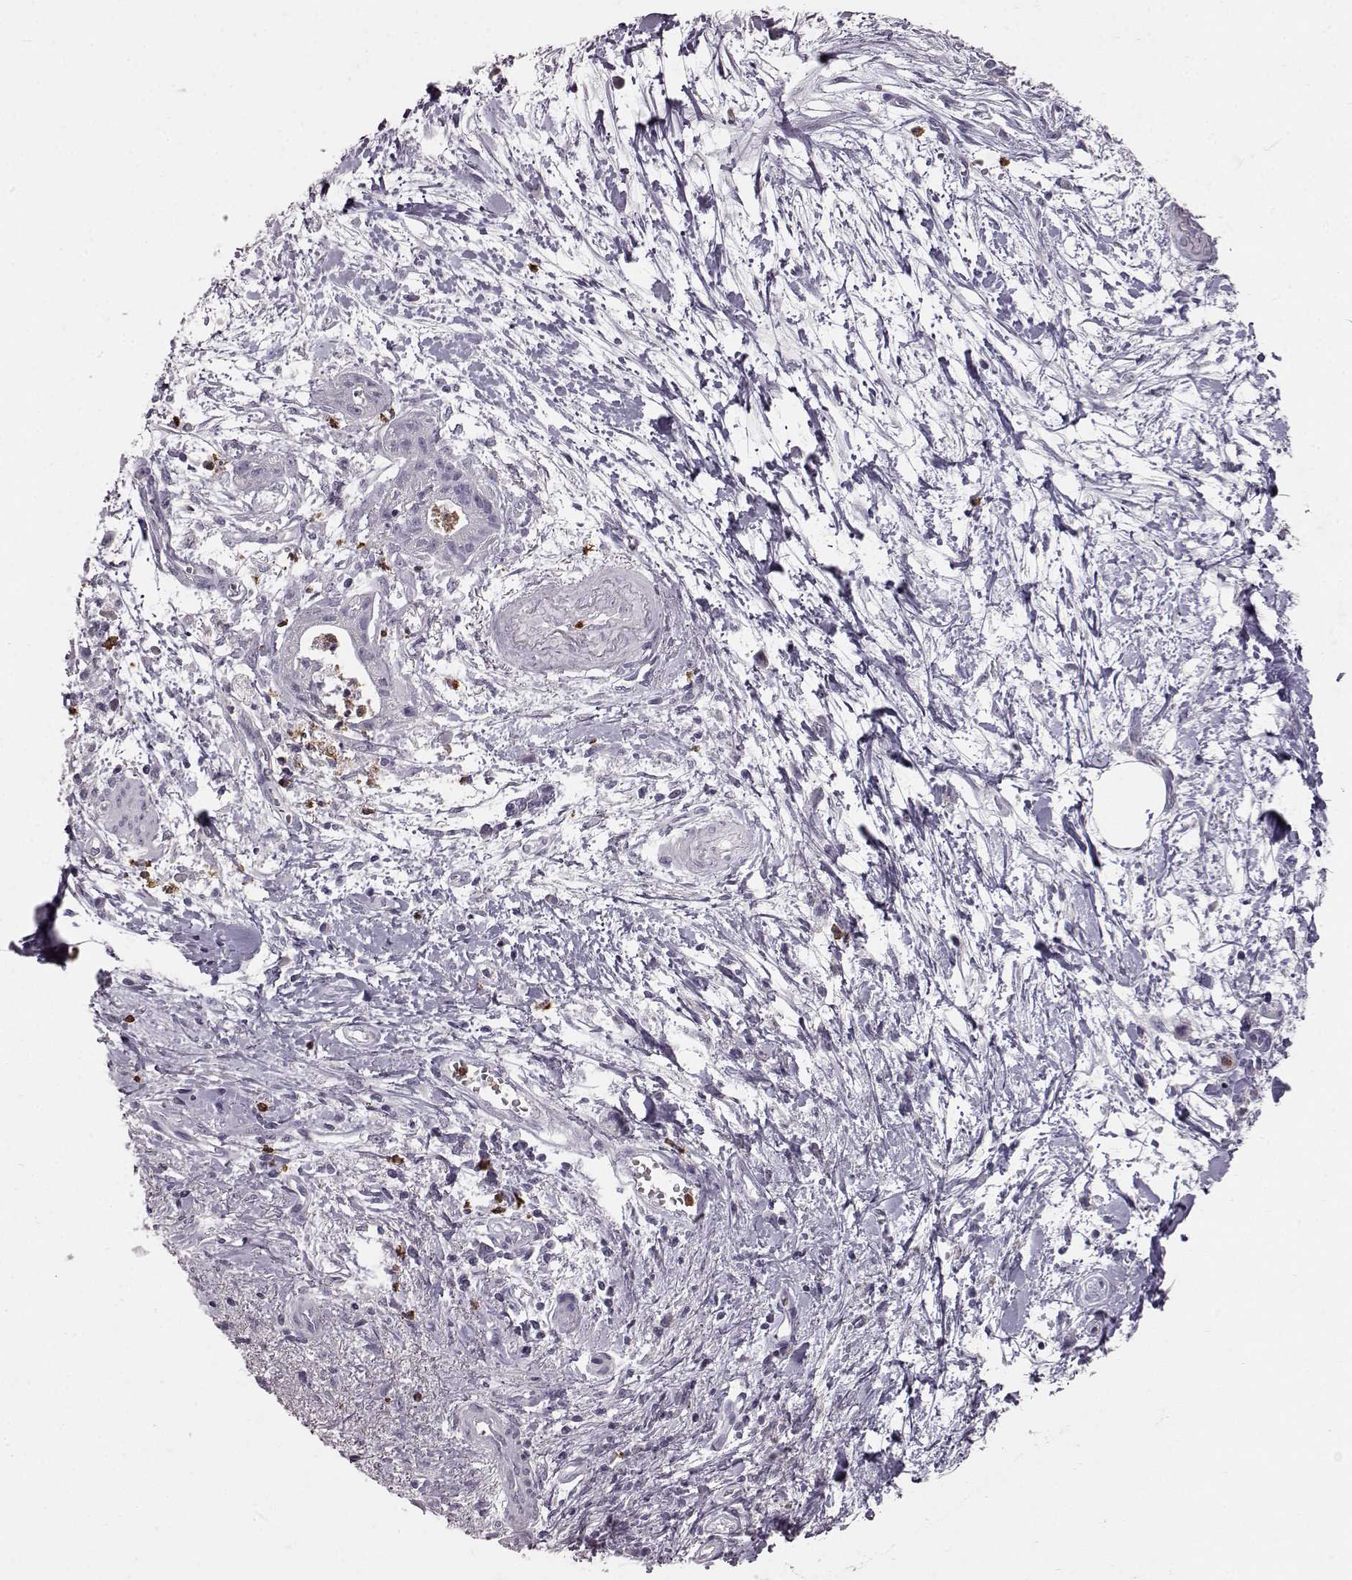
{"staining": {"intensity": "negative", "quantity": "none", "location": "none"}, "tissue": "pancreatic cancer", "cell_type": "Tumor cells", "image_type": "cancer", "snomed": [{"axis": "morphology", "description": "Normal tissue, NOS"}, {"axis": "morphology", "description": "Adenocarcinoma, NOS"}, {"axis": "topography", "description": "Lymph node"}, {"axis": "topography", "description": "Pancreas"}], "caption": "Histopathology image shows no protein positivity in tumor cells of pancreatic cancer (adenocarcinoma) tissue.", "gene": "FUT4", "patient": {"sex": "female", "age": 58}}